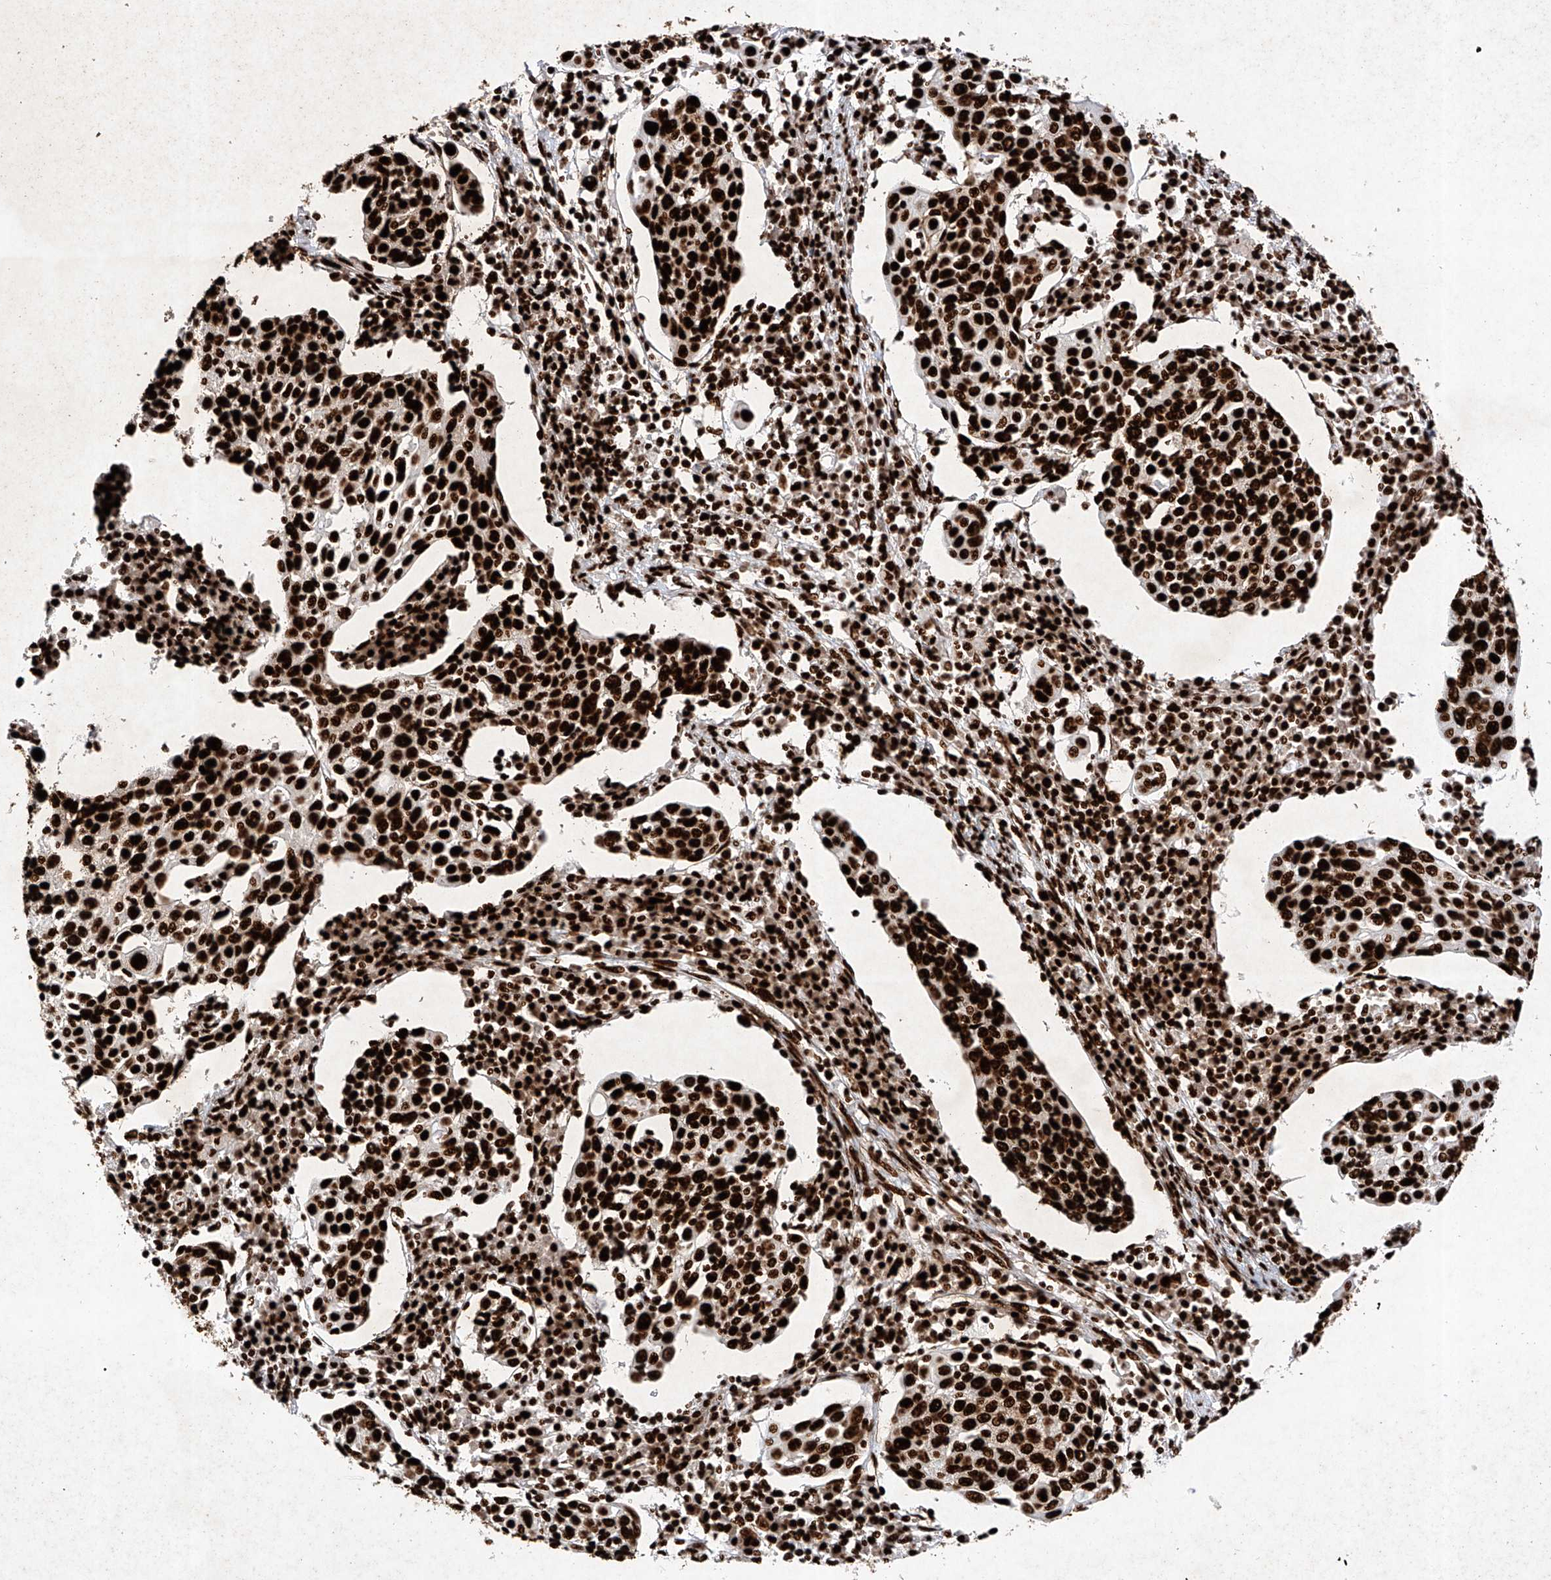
{"staining": {"intensity": "strong", "quantity": ">75%", "location": "nuclear"}, "tissue": "cervical cancer", "cell_type": "Tumor cells", "image_type": "cancer", "snomed": [{"axis": "morphology", "description": "Squamous cell carcinoma, NOS"}, {"axis": "topography", "description": "Cervix"}], "caption": "The micrograph shows a brown stain indicating the presence of a protein in the nuclear of tumor cells in cervical cancer.", "gene": "SRSF6", "patient": {"sex": "female", "age": 40}}